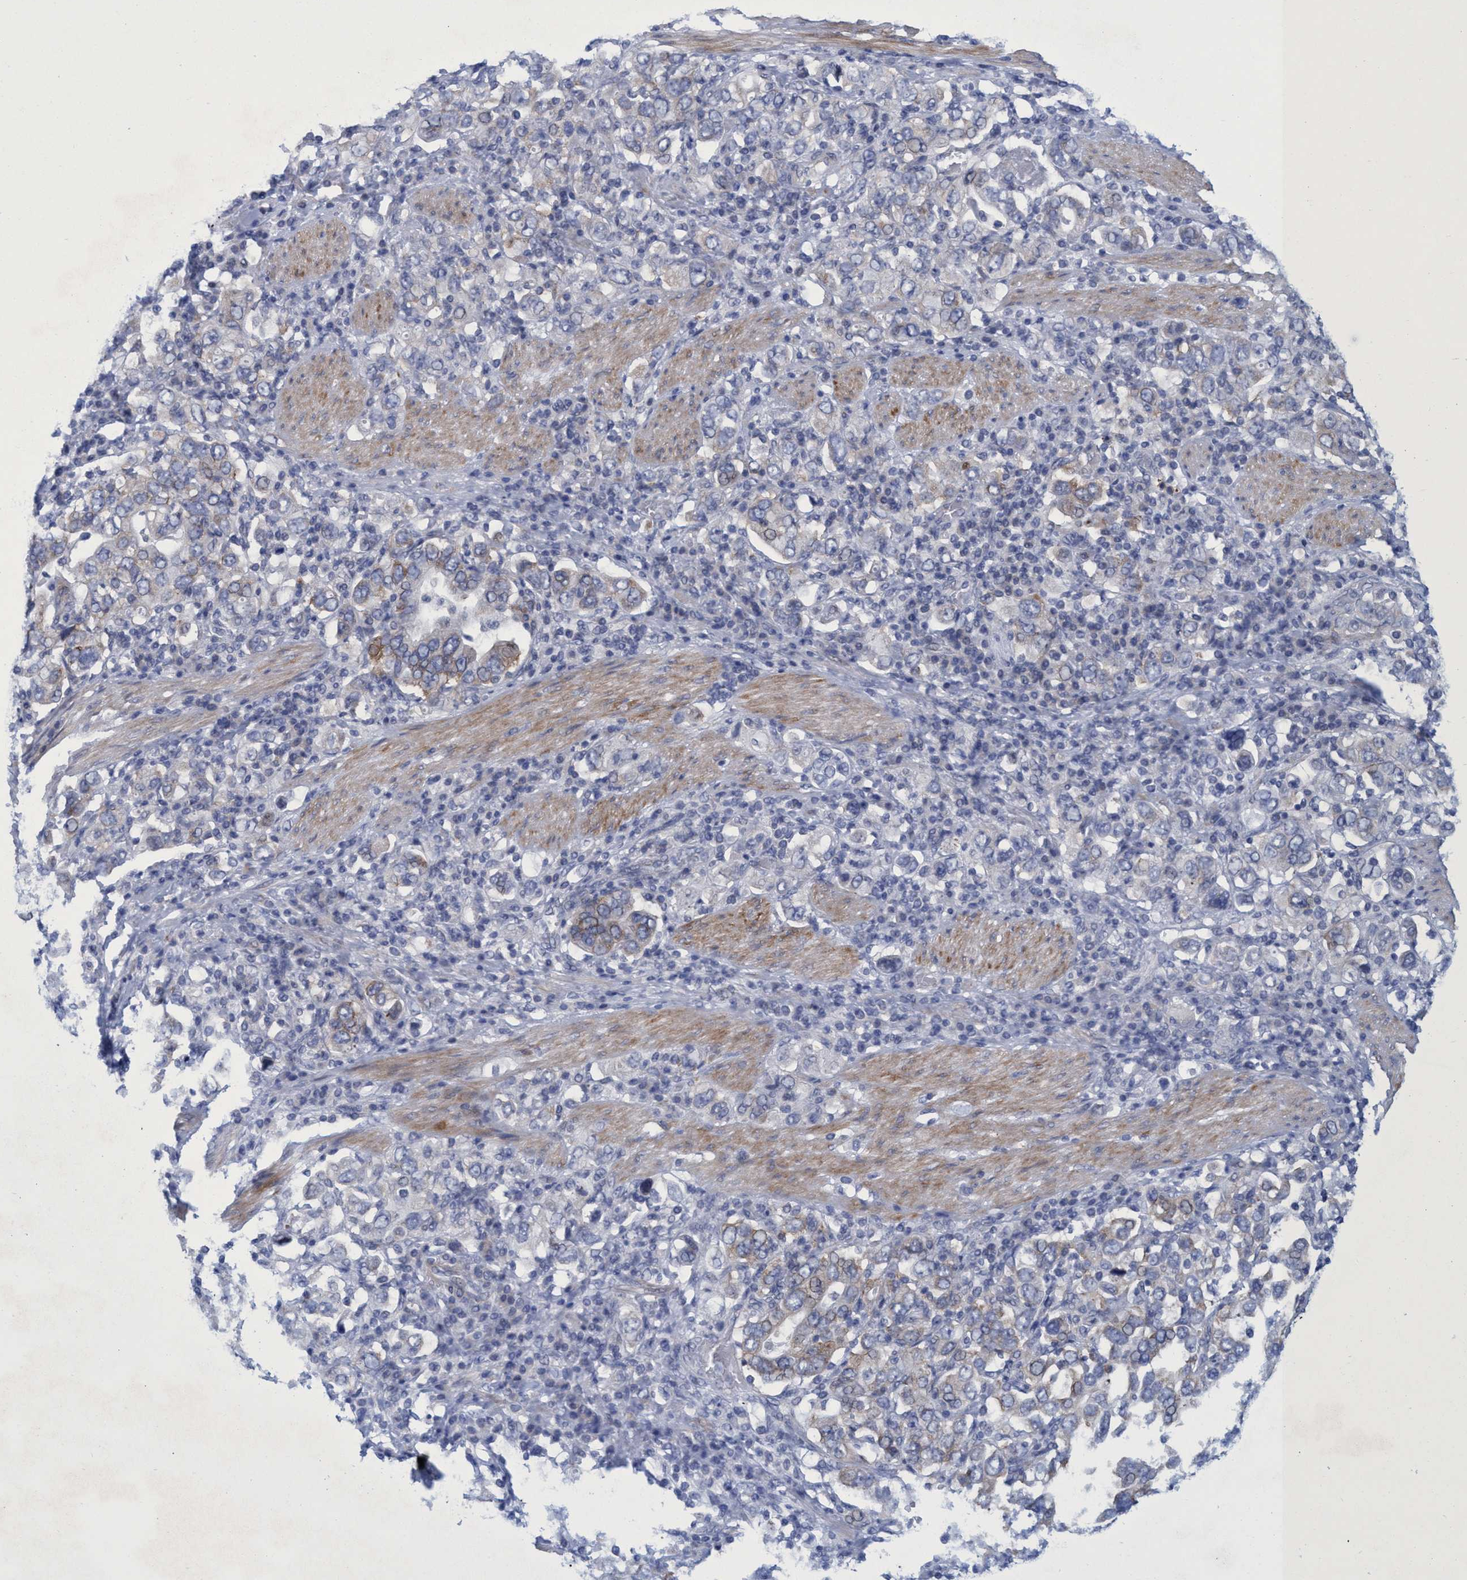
{"staining": {"intensity": "weak", "quantity": "25%-75%", "location": "cytoplasmic/membranous"}, "tissue": "stomach cancer", "cell_type": "Tumor cells", "image_type": "cancer", "snomed": [{"axis": "morphology", "description": "Adenocarcinoma, NOS"}, {"axis": "topography", "description": "Stomach, upper"}], "caption": "The photomicrograph displays immunohistochemical staining of stomach cancer. There is weak cytoplasmic/membranous positivity is identified in approximately 25%-75% of tumor cells.", "gene": "R3HCC1", "patient": {"sex": "male", "age": 62}}